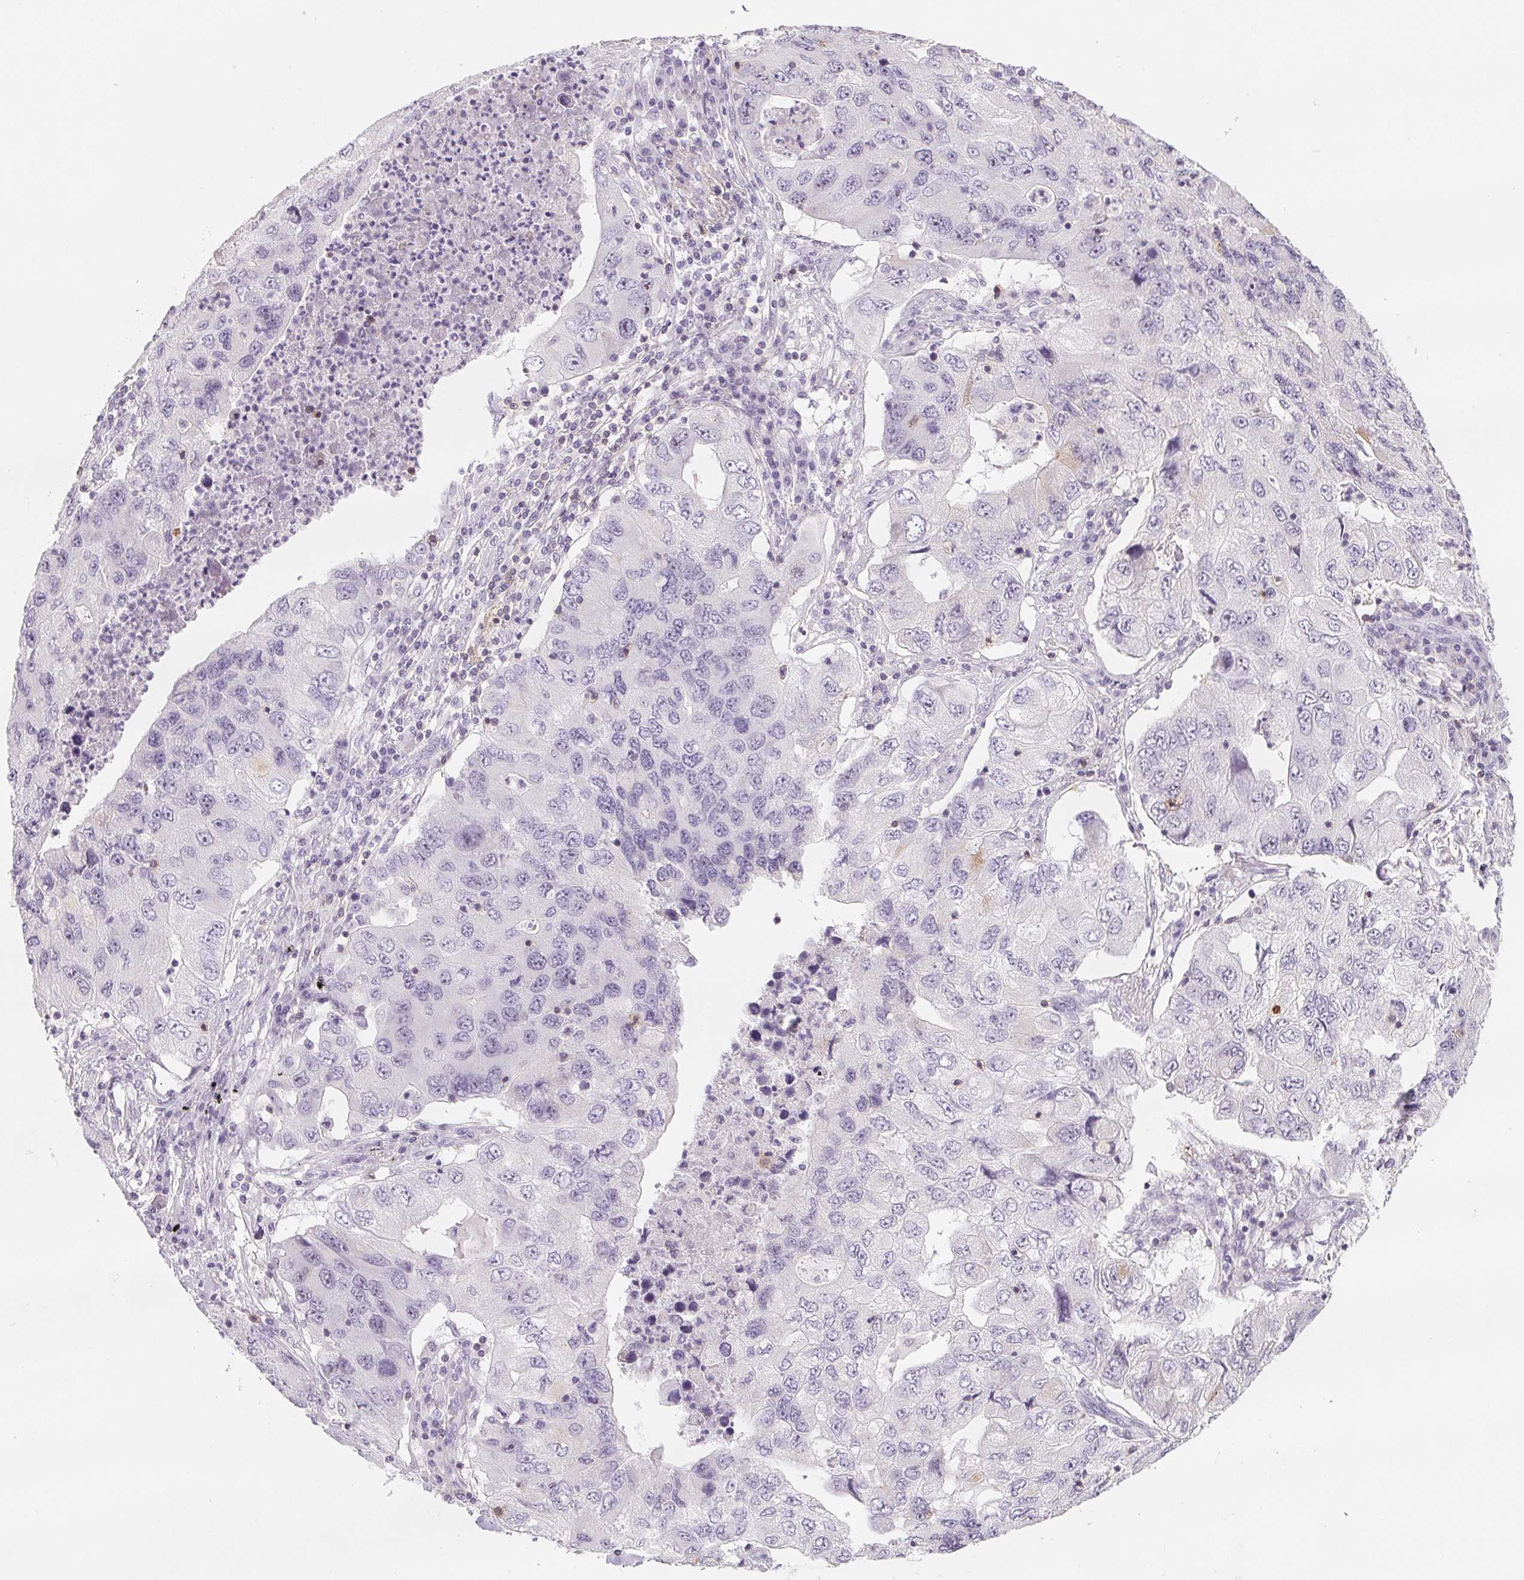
{"staining": {"intensity": "negative", "quantity": "none", "location": "none"}, "tissue": "lung cancer", "cell_type": "Tumor cells", "image_type": "cancer", "snomed": [{"axis": "morphology", "description": "Adenocarcinoma, NOS"}, {"axis": "morphology", "description": "Adenocarcinoma, metastatic, NOS"}, {"axis": "topography", "description": "Lymph node"}, {"axis": "topography", "description": "Lung"}], "caption": "There is no significant staining in tumor cells of lung metastatic adenocarcinoma.", "gene": "CD69", "patient": {"sex": "female", "age": 54}}